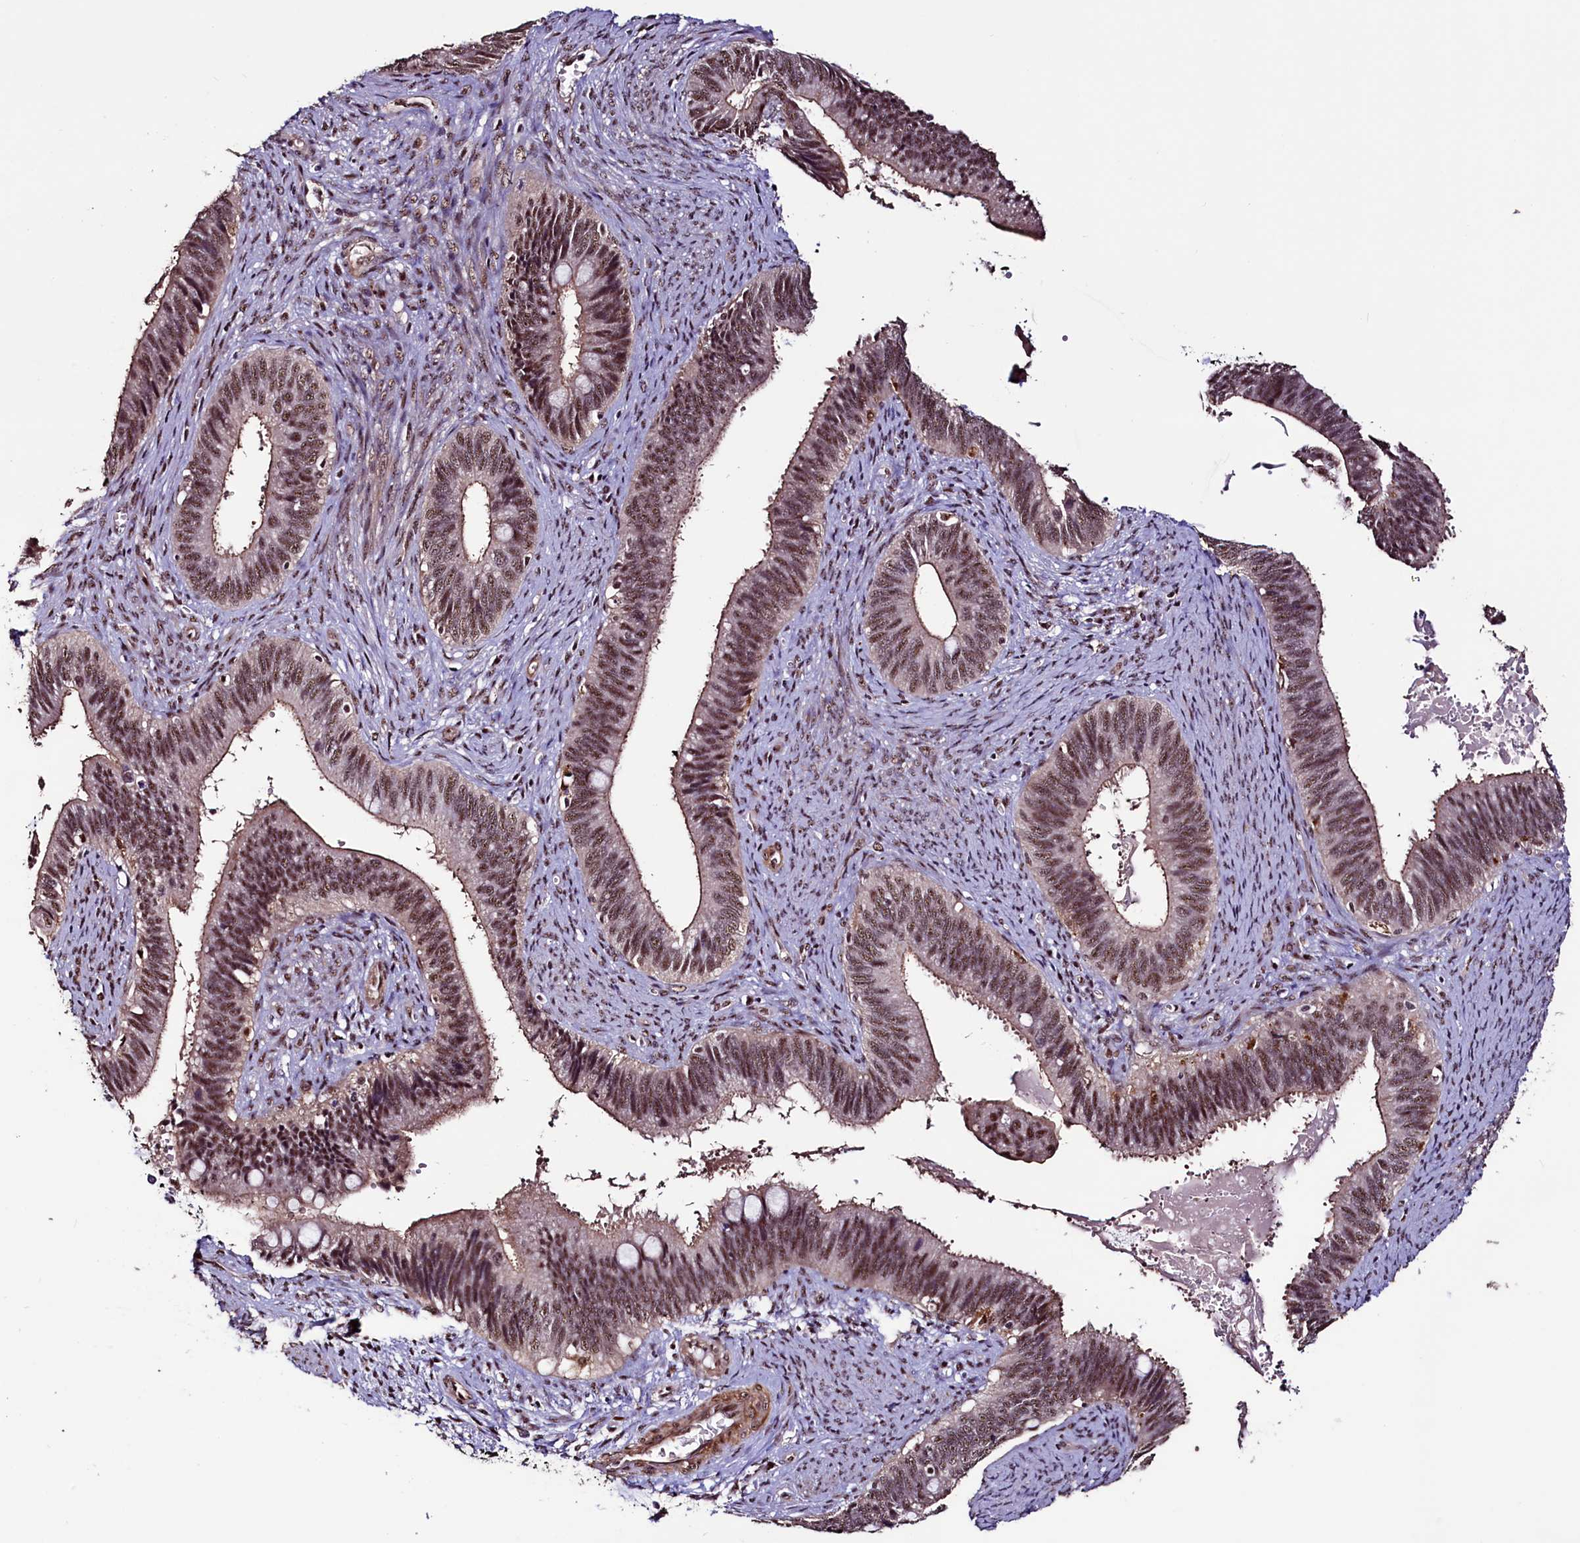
{"staining": {"intensity": "moderate", "quantity": ">75%", "location": "cytoplasmic/membranous,nuclear"}, "tissue": "cervical cancer", "cell_type": "Tumor cells", "image_type": "cancer", "snomed": [{"axis": "morphology", "description": "Adenocarcinoma, NOS"}, {"axis": "topography", "description": "Cervix"}], "caption": "Moderate cytoplasmic/membranous and nuclear expression for a protein is seen in approximately >75% of tumor cells of cervical adenocarcinoma using immunohistochemistry (IHC).", "gene": "SFSWAP", "patient": {"sex": "female", "age": 42}}